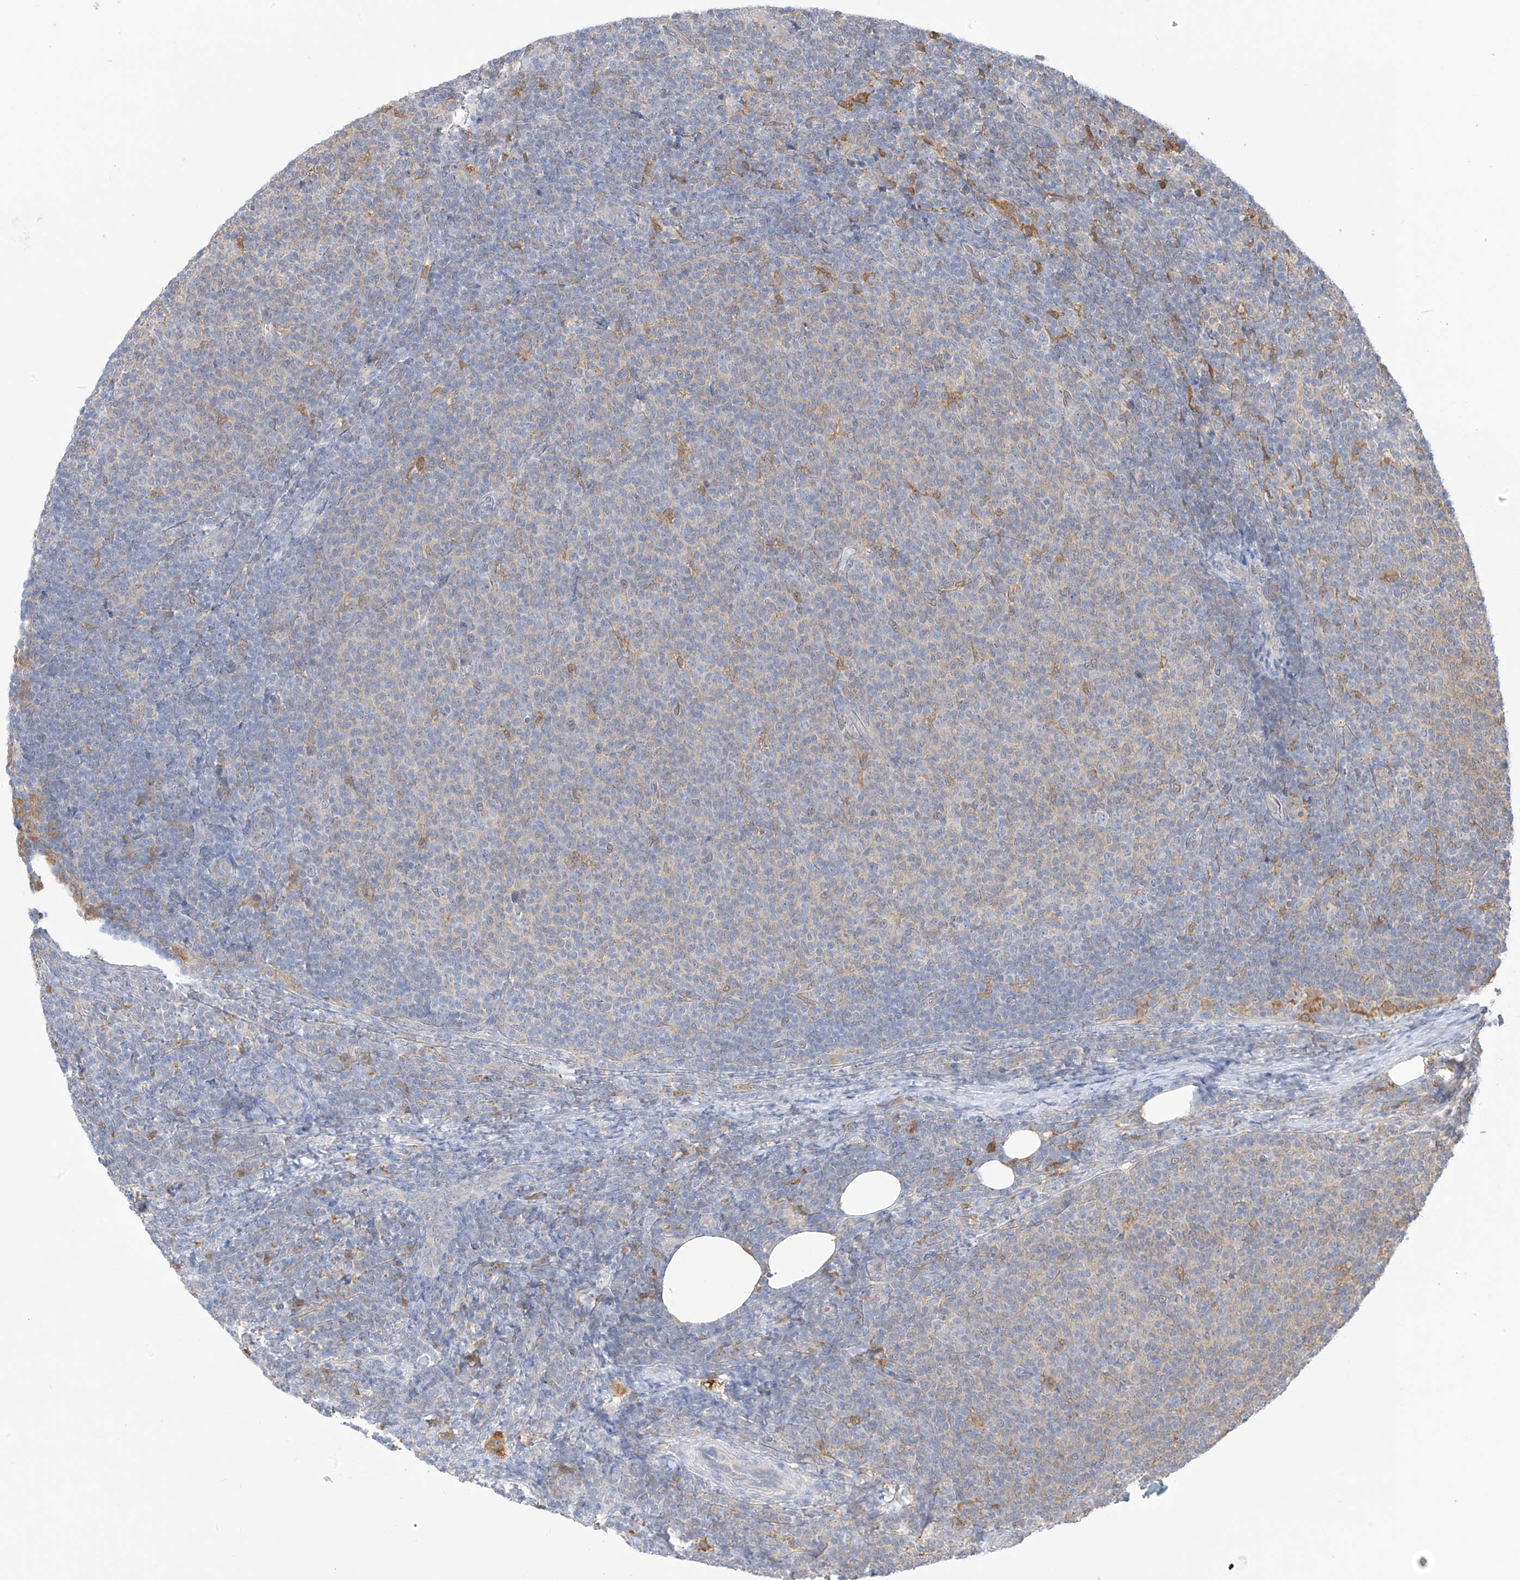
{"staining": {"intensity": "negative", "quantity": "none", "location": "none"}, "tissue": "lymphoma", "cell_type": "Tumor cells", "image_type": "cancer", "snomed": [{"axis": "morphology", "description": "Malignant lymphoma, non-Hodgkin's type, Low grade"}, {"axis": "topography", "description": "Lymph node"}], "caption": "The immunohistochemistry image has no significant positivity in tumor cells of low-grade malignant lymphoma, non-Hodgkin's type tissue.", "gene": "IDH1", "patient": {"sex": "male", "age": 66}}